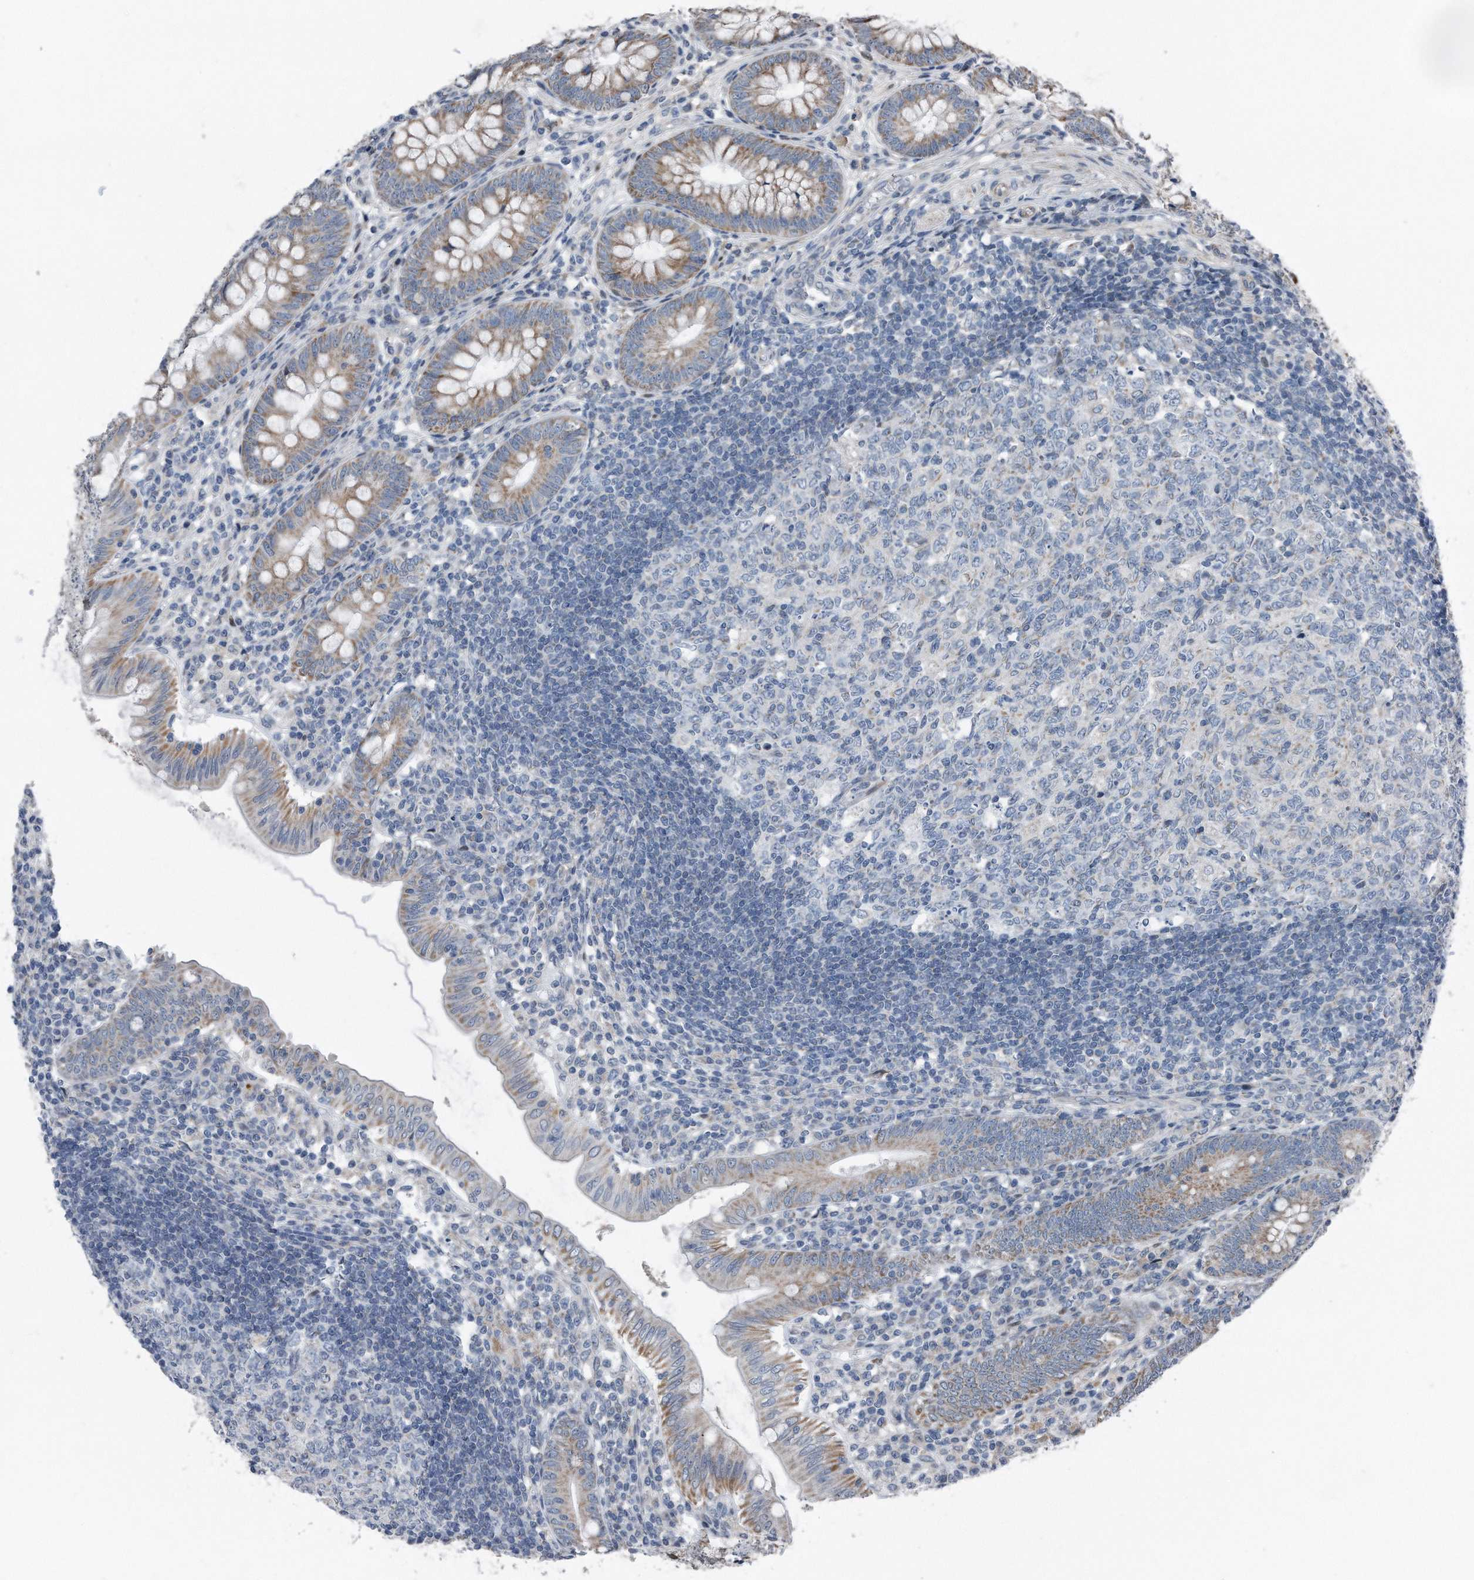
{"staining": {"intensity": "moderate", "quantity": ">75%", "location": "cytoplasmic/membranous"}, "tissue": "appendix", "cell_type": "Glandular cells", "image_type": "normal", "snomed": [{"axis": "morphology", "description": "Normal tissue, NOS"}, {"axis": "topography", "description": "Appendix"}], "caption": "Immunohistochemical staining of unremarkable human appendix demonstrates >75% levels of moderate cytoplasmic/membranous protein expression in approximately >75% of glandular cells. The protein of interest is shown in brown color, while the nuclei are stained blue.", "gene": "DST", "patient": {"sex": "male", "age": 14}}